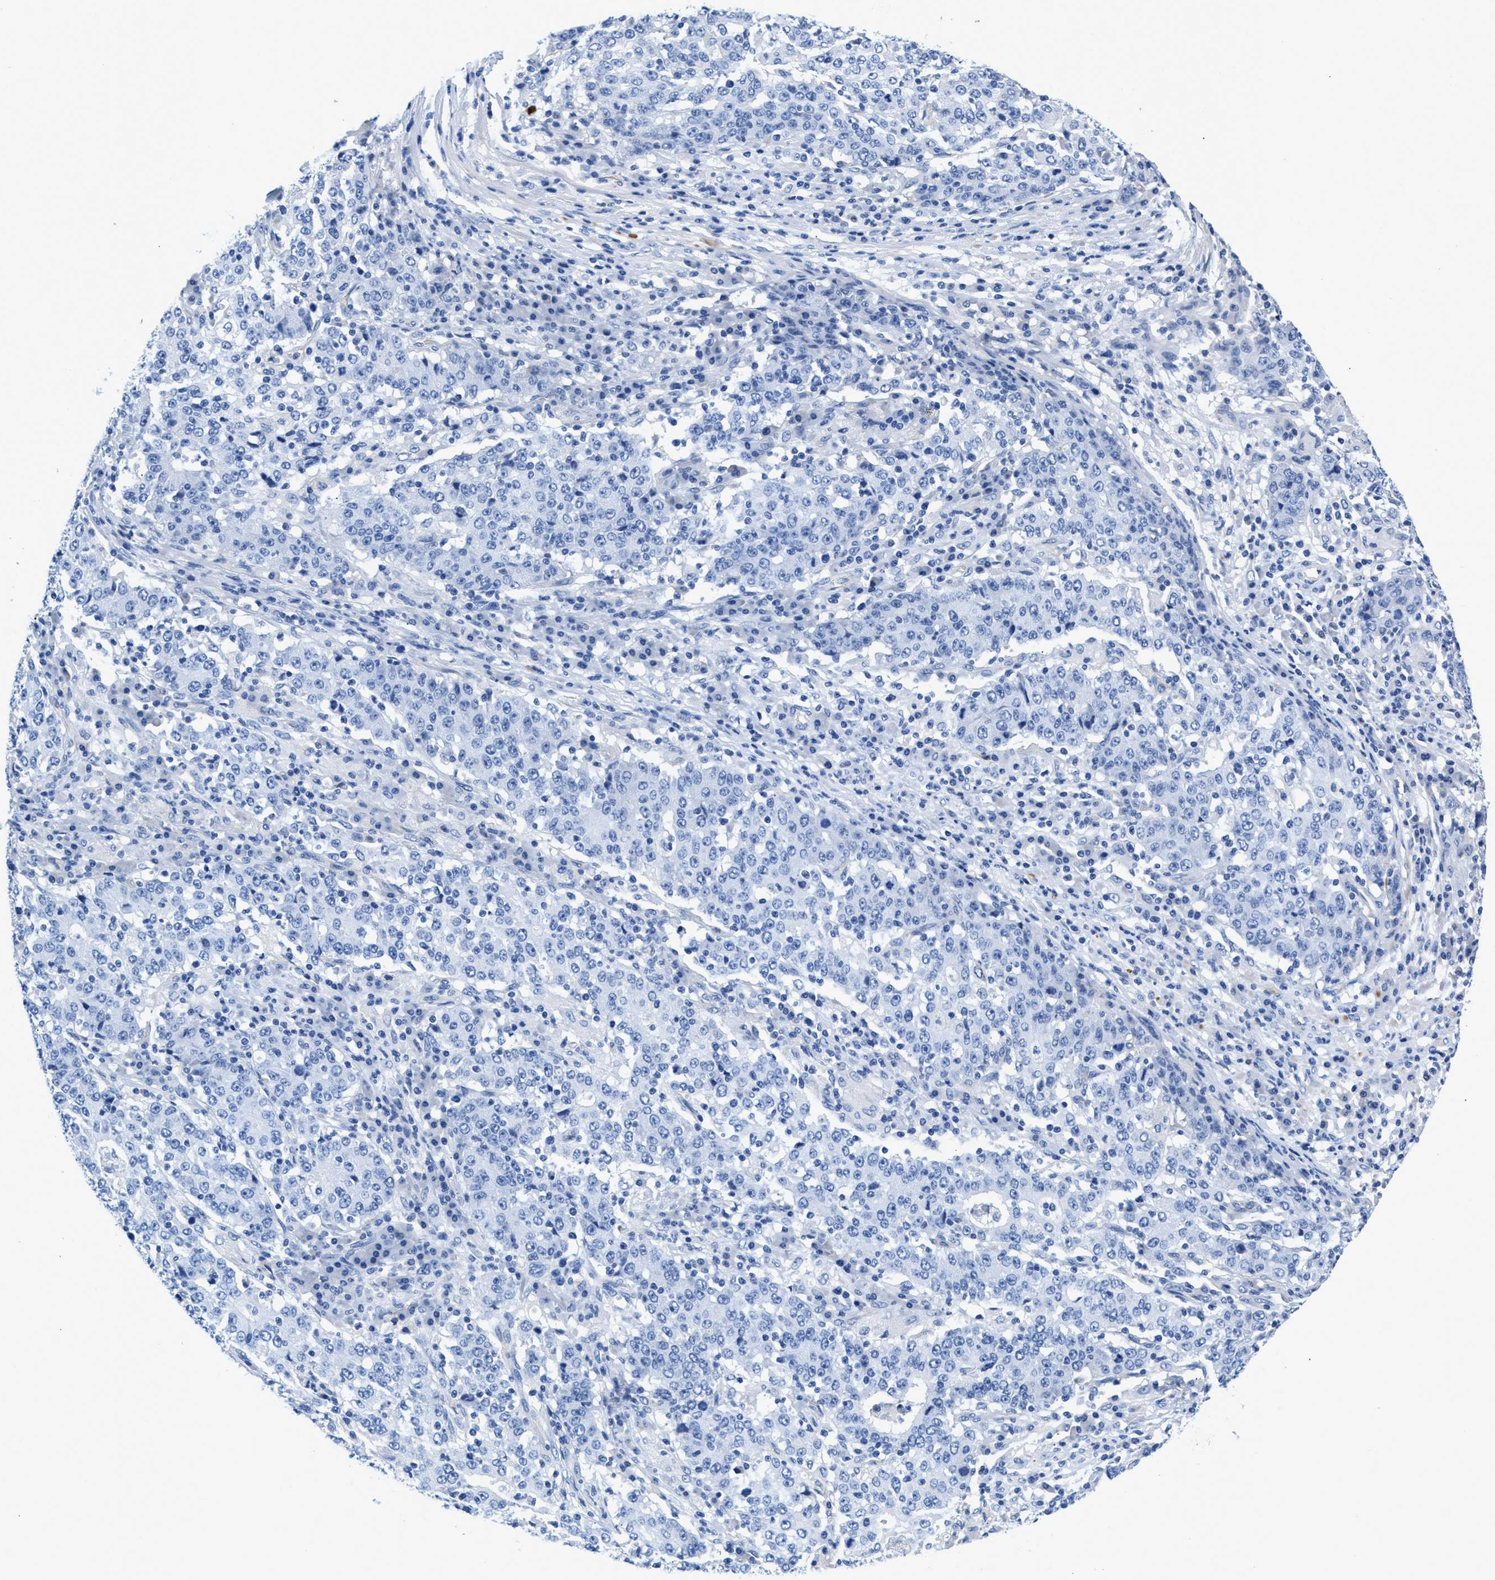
{"staining": {"intensity": "negative", "quantity": "none", "location": "none"}, "tissue": "stomach cancer", "cell_type": "Tumor cells", "image_type": "cancer", "snomed": [{"axis": "morphology", "description": "Adenocarcinoma, NOS"}, {"axis": "topography", "description": "Stomach"}], "caption": "Immunohistochemistry of stomach cancer displays no expression in tumor cells.", "gene": "SLFN13", "patient": {"sex": "male", "age": 59}}